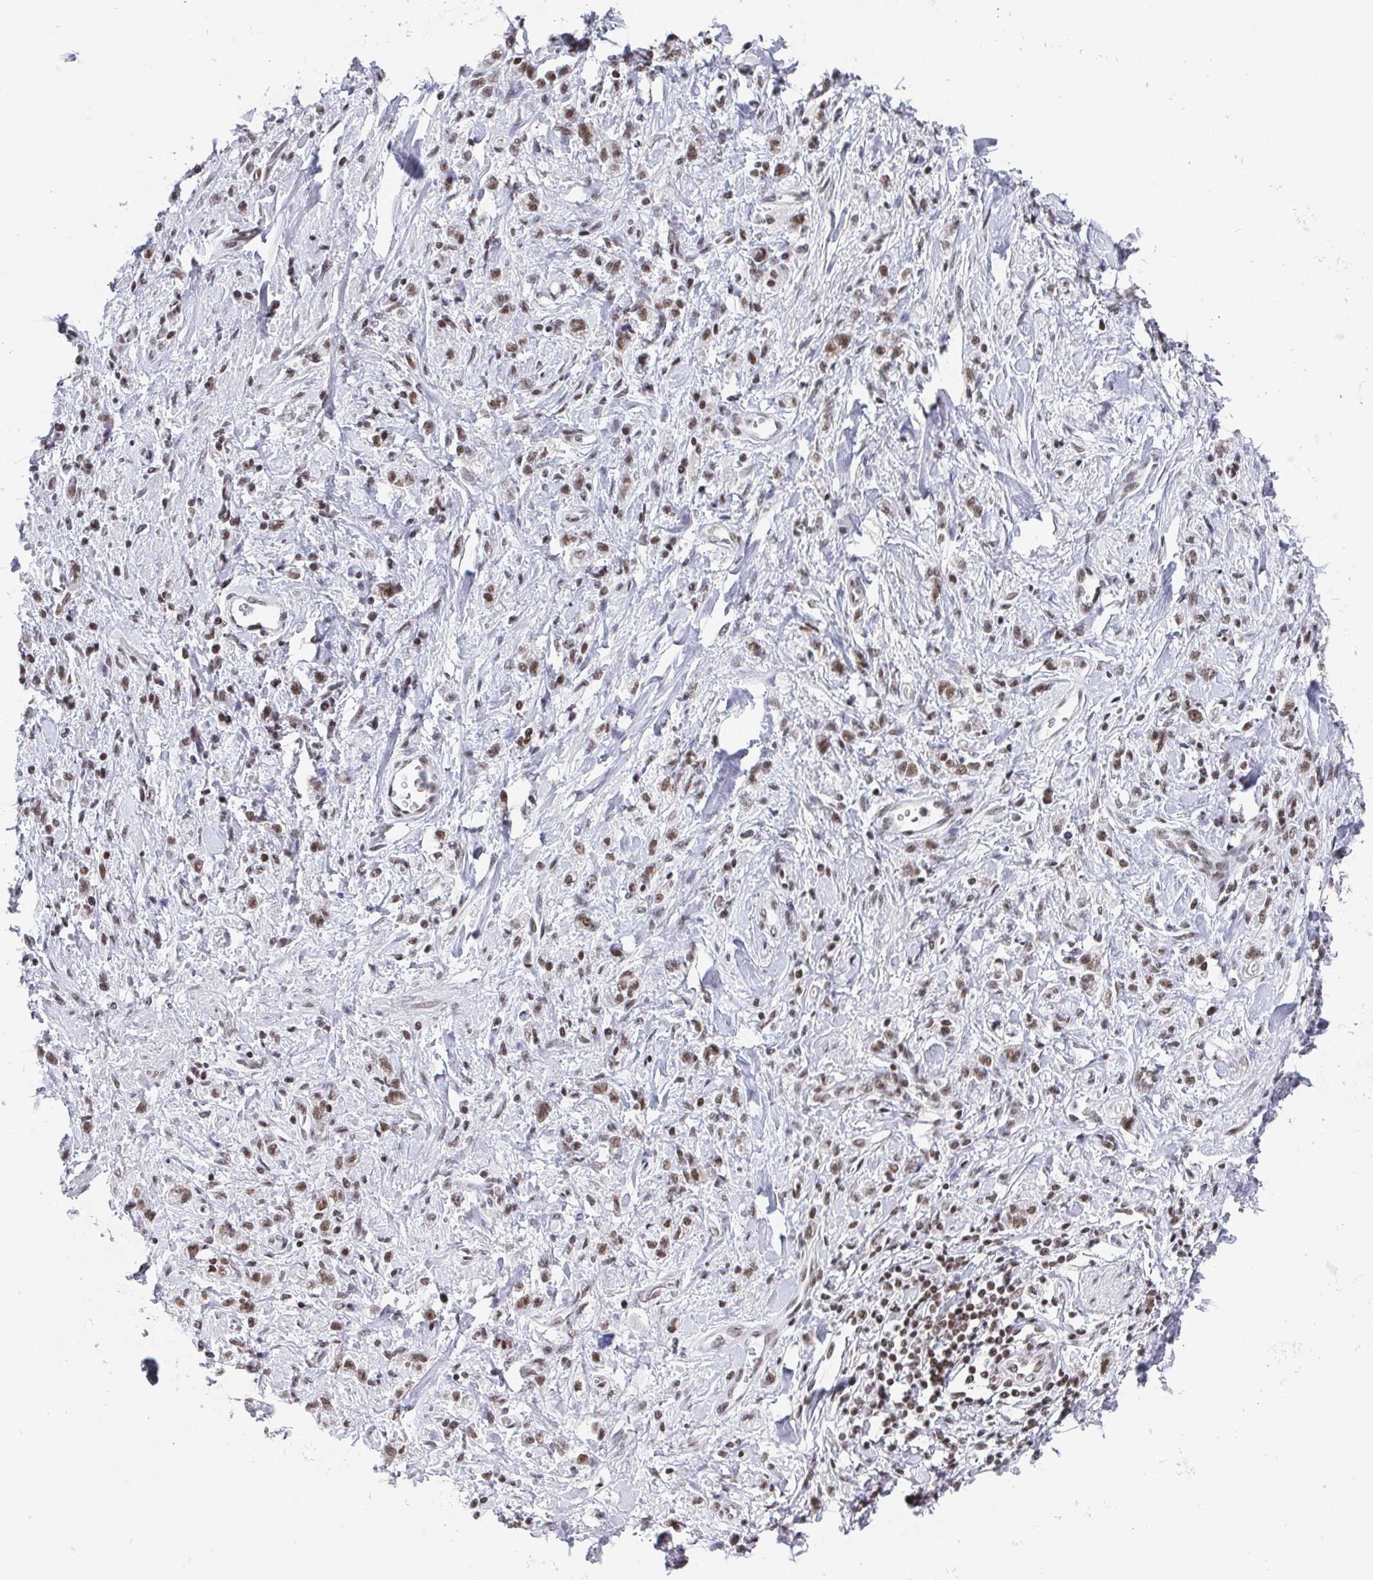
{"staining": {"intensity": "weak", "quantity": ">75%", "location": "nuclear"}, "tissue": "stomach cancer", "cell_type": "Tumor cells", "image_type": "cancer", "snomed": [{"axis": "morphology", "description": "Adenocarcinoma, NOS"}, {"axis": "topography", "description": "Stomach"}], "caption": "Weak nuclear protein expression is identified in about >75% of tumor cells in stomach cancer.", "gene": "CTCF", "patient": {"sex": "male", "age": 77}}